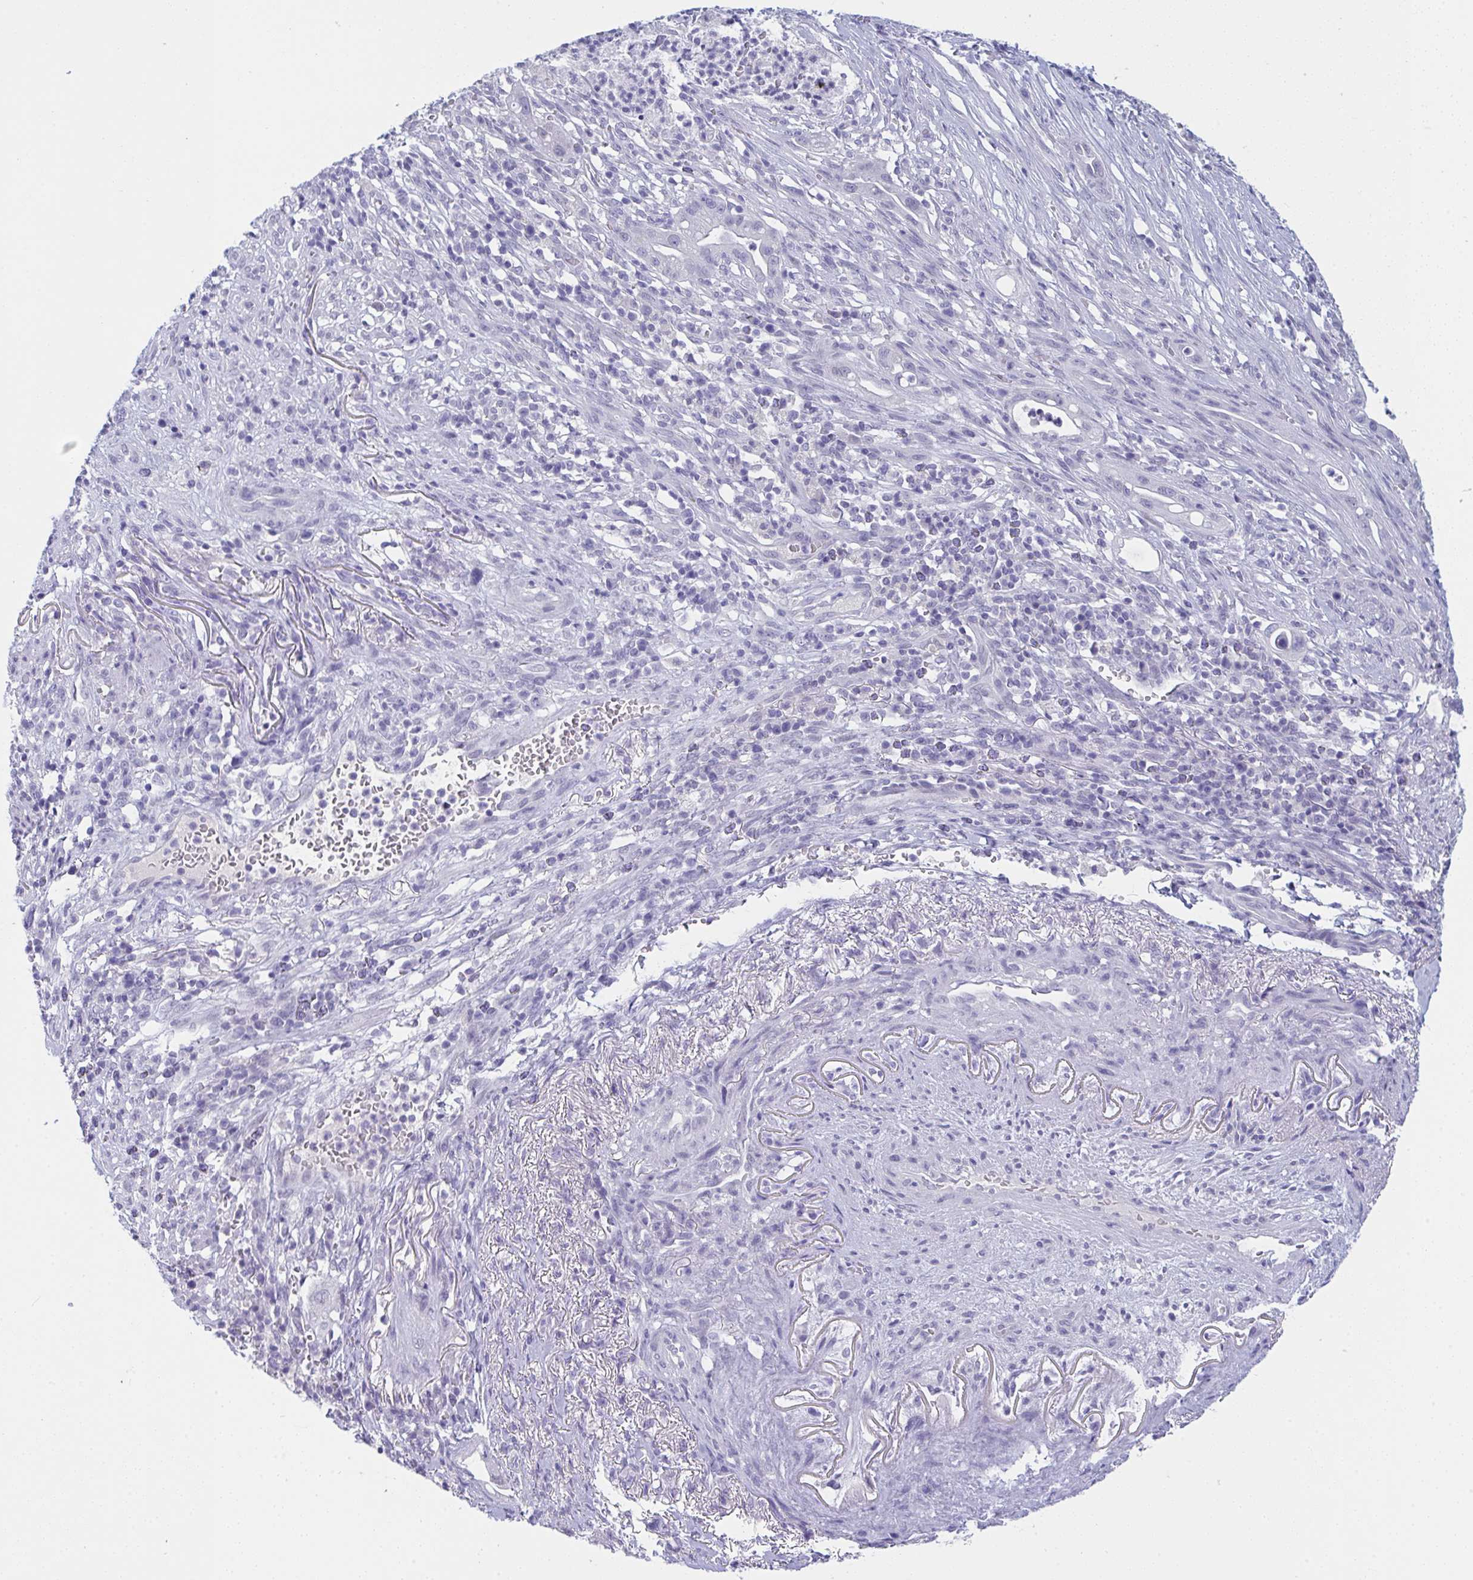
{"staining": {"intensity": "negative", "quantity": "none", "location": "none"}, "tissue": "pancreatic cancer", "cell_type": "Tumor cells", "image_type": "cancer", "snomed": [{"axis": "morphology", "description": "Adenocarcinoma, NOS"}, {"axis": "topography", "description": "Pancreas"}], "caption": "The photomicrograph exhibits no significant staining in tumor cells of pancreatic adenocarcinoma.", "gene": "PRDM9", "patient": {"sex": "male", "age": 44}}